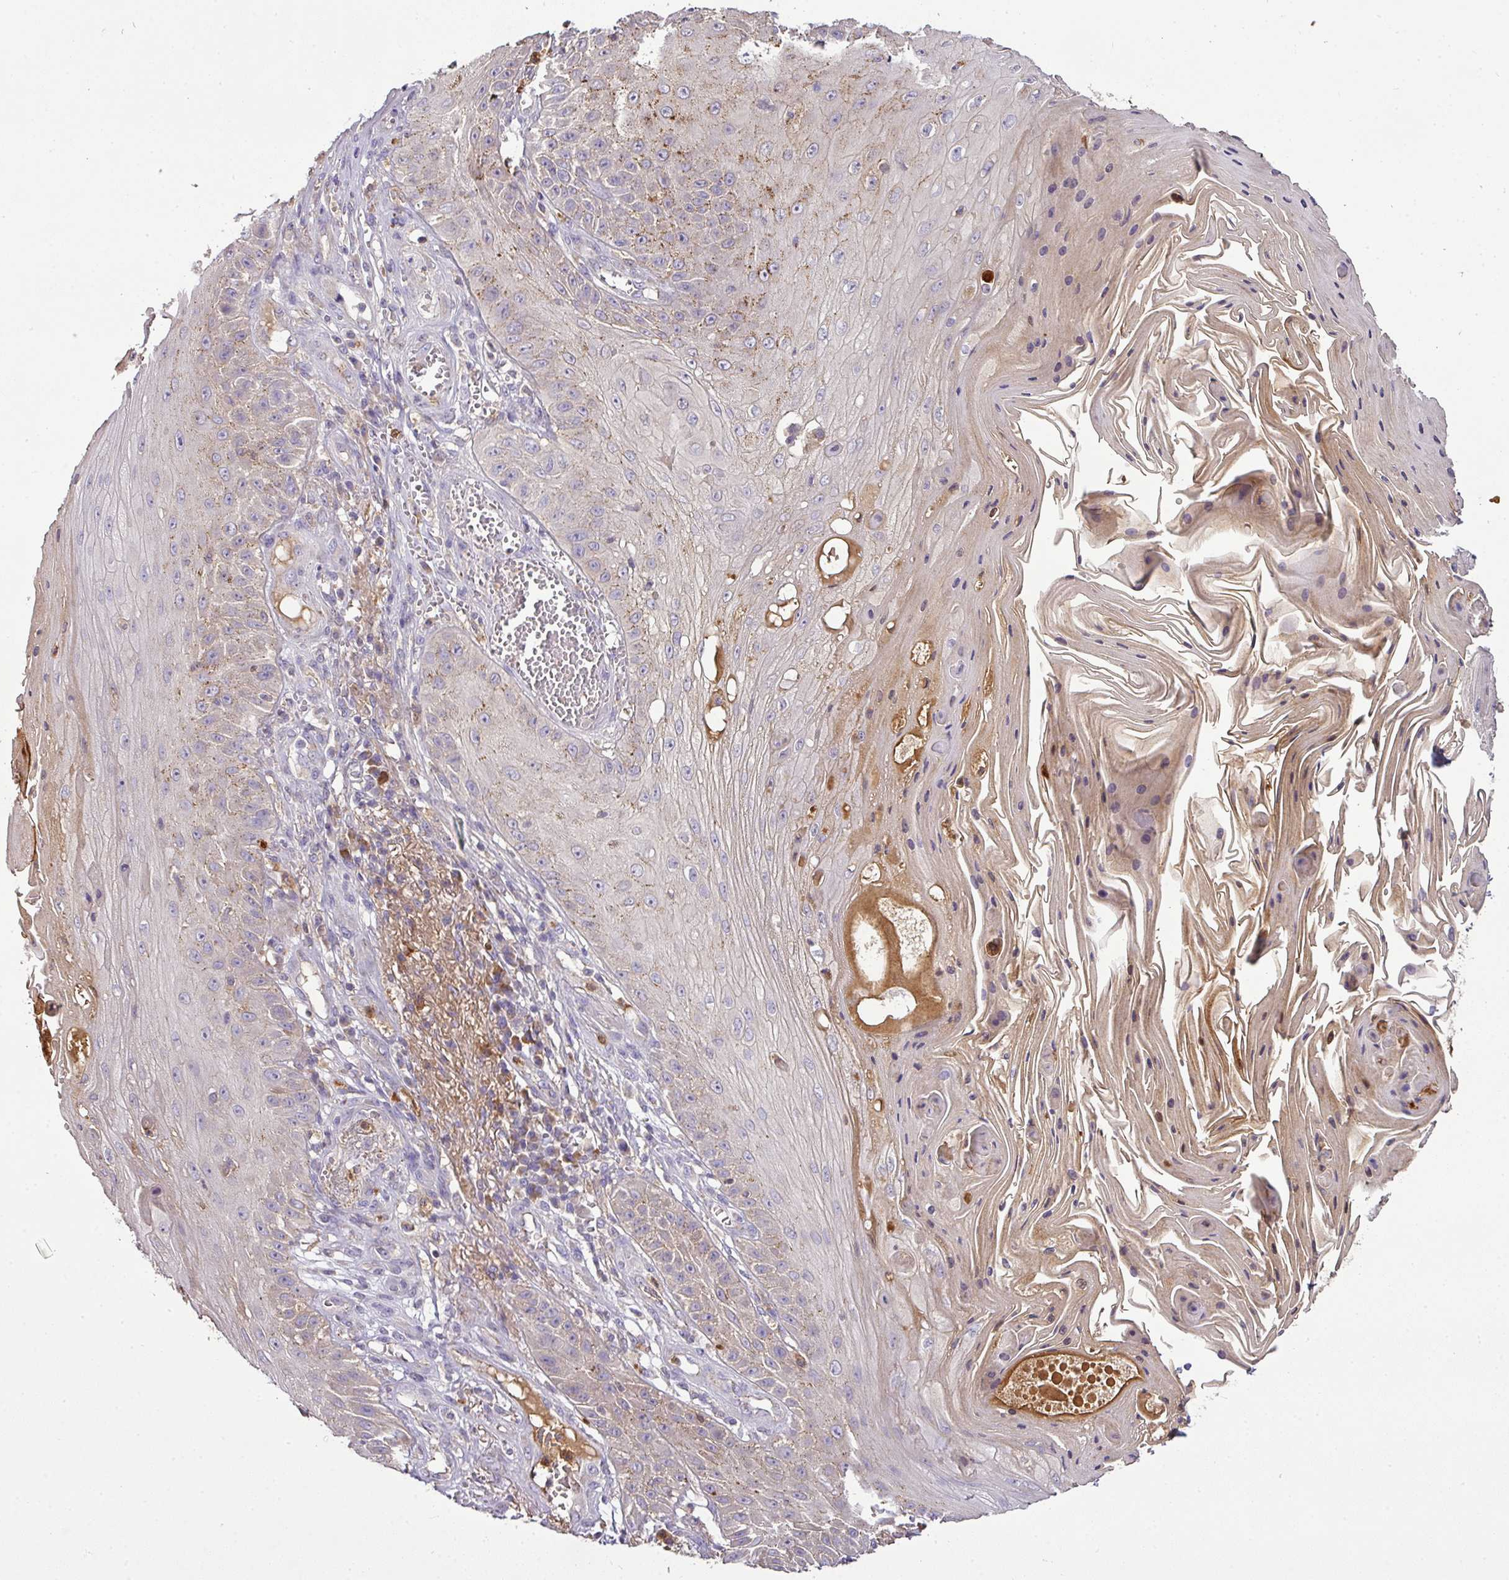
{"staining": {"intensity": "moderate", "quantity": "25%-75%", "location": "cytoplasmic/membranous"}, "tissue": "skin cancer", "cell_type": "Tumor cells", "image_type": "cancer", "snomed": [{"axis": "morphology", "description": "Squamous cell carcinoma, NOS"}, {"axis": "topography", "description": "Skin"}], "caption": "Squamous cell carcinoma (skin) stained with a protein marker shows moderate staining in tumor cells.", "gene": "CAB39L", "patient": {"sex": "male", "age": 70}}